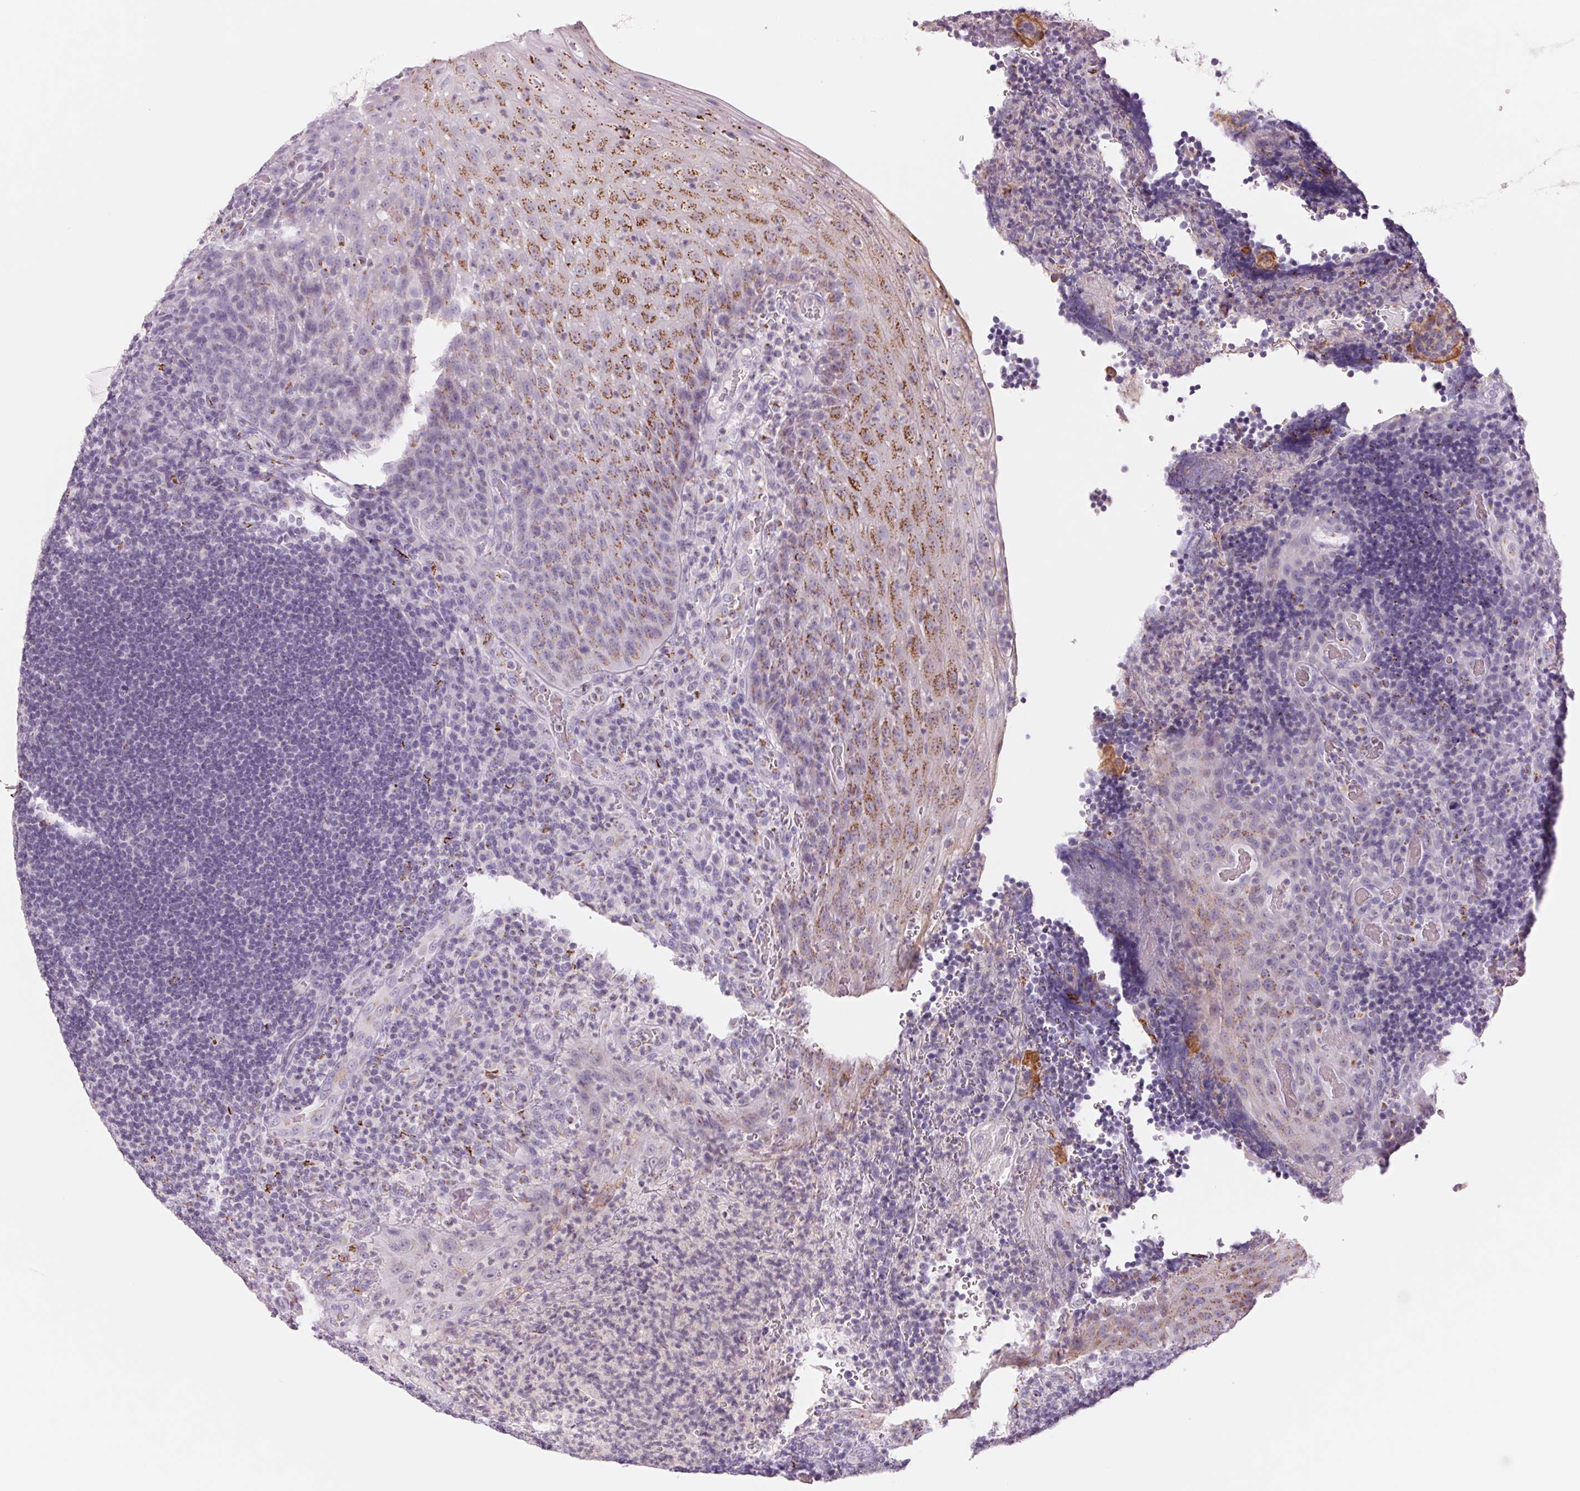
{"staining": {"intensity": "weak", "quantity": "<25%", "location": "cytoplasmic/membranous"}, "tissue": "tonsil", "cell_type": "Germinal center cells", "image_type": "normal", "snomed": [{"axis": "morphology", "description": "Normal tissue, NOS"}, {"axis": "topography", "description": "Tonsil"}], "caption": "An IHC photomicrograph of normal tonsil is shown. There is no staining in germinal center cells of tonsil. (Brightfield microscopy of DAB (3,3'-diaminobenzidine) immunohistochemistry (IHC) at high magnification).", "gene": "GALNT7", "patient": {"sex": "male", "age": 17}}